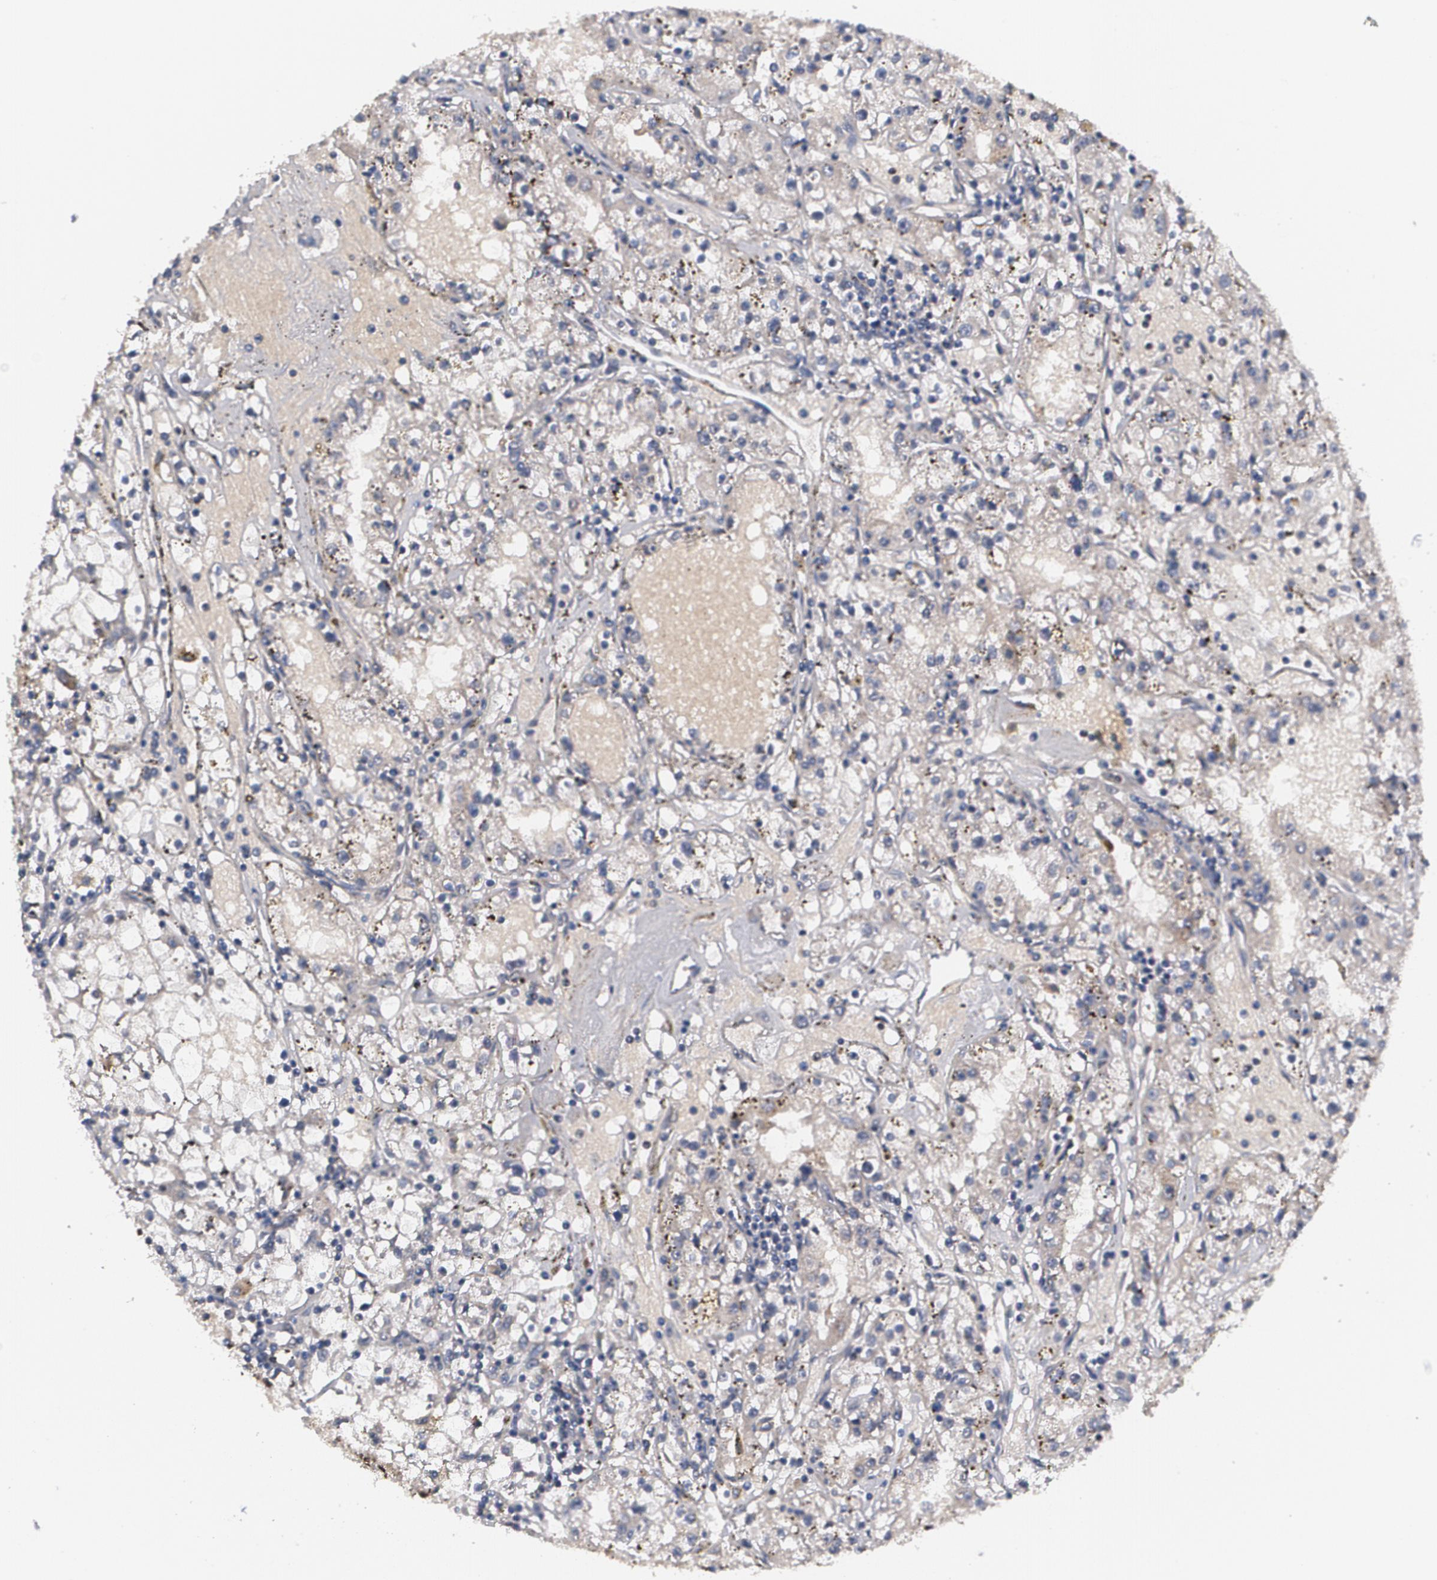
{"staining": {"intensity": "negative", "quantity": "none", "location": "none"}, "tissue": "renal cancer", "cell_type": "Tumor cells", "image_type": "cancer", "snomed": [{"axis": "morphology", "description": "Adenocarcinoma, NOS"}, {"axis": "topography", "description": "Kidney"}], "caption": "A histopathology image of renal cancer (adenocarcinoma) stained for a protein shows no brown staining in tumor cells.", "gene": "MVP", "patient": {"sex": "male", "age": 56}}